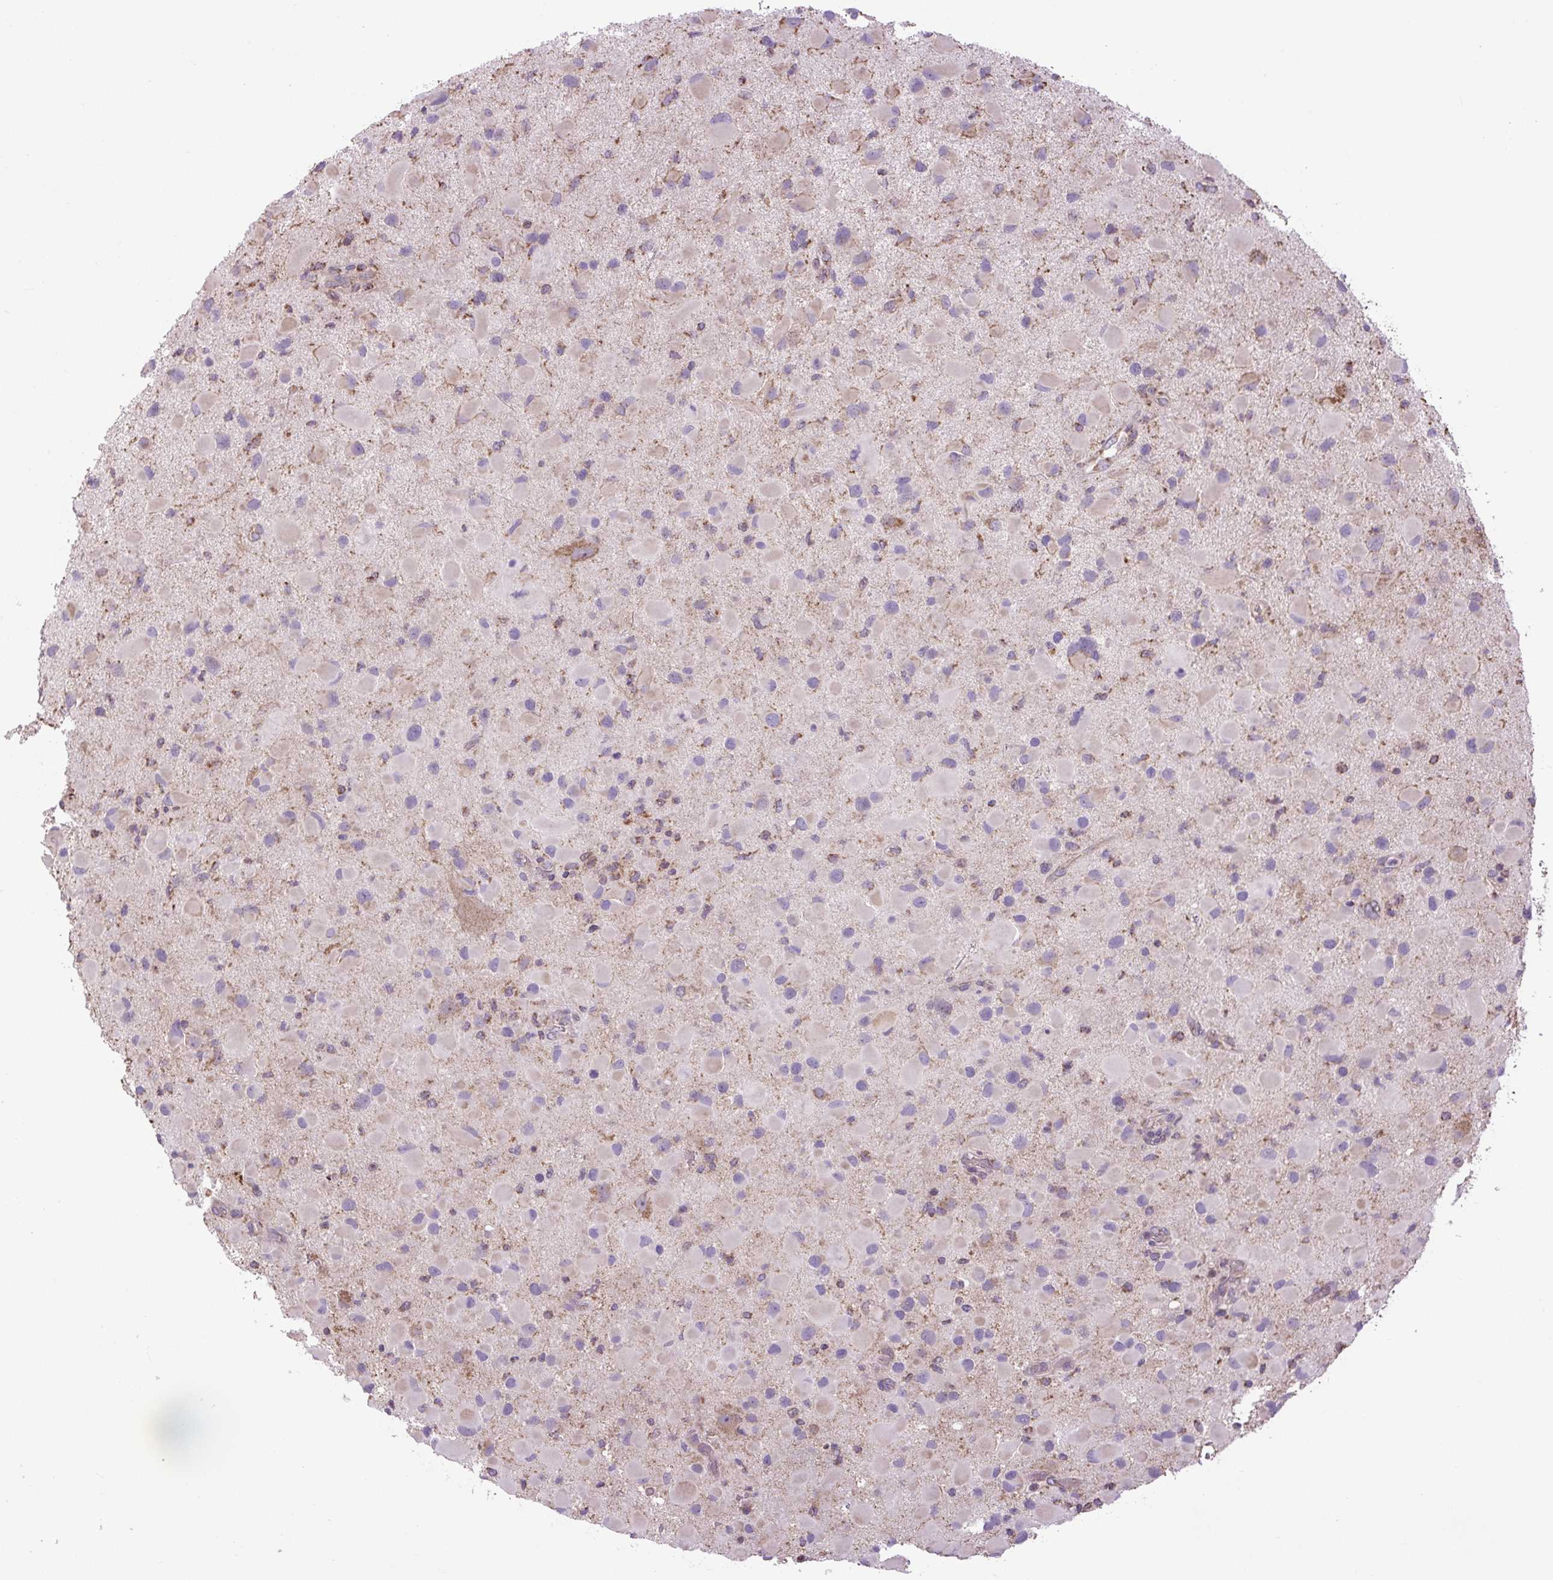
{"staining": {"intensity": "moderate", "quantity": "<25%", "location": "cytoplasmic/membranous"}, "tissue": "glioma", "cell_type": "Tumor cells", "image_type": "cancer", "snomed": [{"axis": "morphology", "description": "Glioma, malignant, Low grade"}, {"axis": "topography", "description": "Brain"}], "caption": "Immunohistochemical staining of human glioma exhibits moderate cytoplasmic/membranous protein staining in about <25% of tumor cells. Using DAB (3,3'-diaminobenzidine) (brown) and hematoxylin (blue) stains, captured at high magnification using brightfield microscopy.", "gene": "PLCG1", "patient": {"sex": "female", "age": 32}}